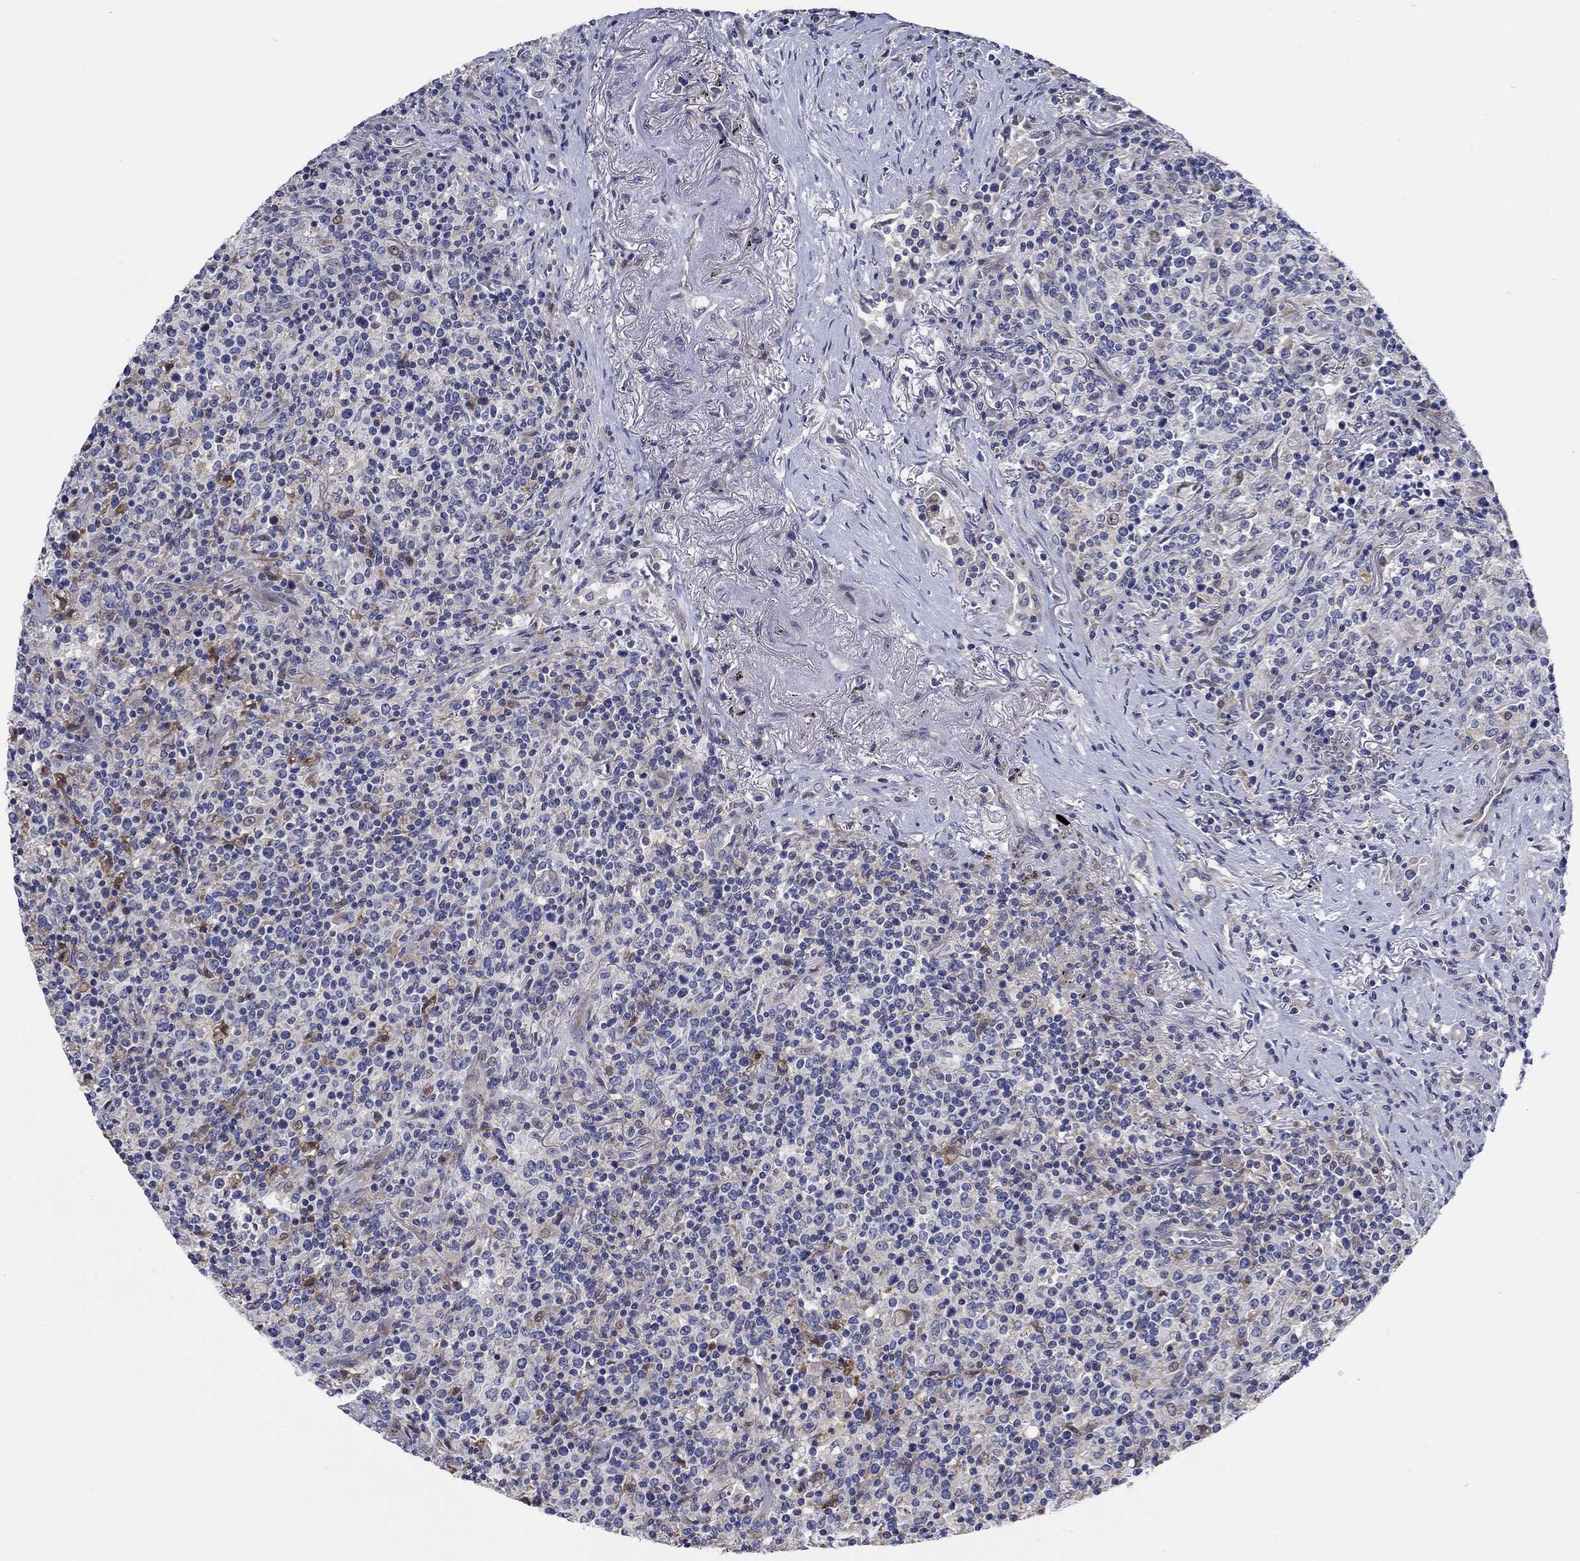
{"staining": {"intensity": "negative", "quantity": "none", "location": "none"}, "tissue": "lymphoma", "cell_type": "Tumor cells", "image_type": "cancer", "snomed": [{"axis": "morphology", "description": "Malignant lymphoma, non-Hodgkin's type, High grade"}, {"axis": "topography", "description": "Lung"}], "caption": "A micrograph of high-grade malignant lymphoma, non-Hodgkin's type stained for a protein reveals no brown staining in tumor cells.", "gene": "CFAP61", "patient": {"sex": "male", "age": 79}}